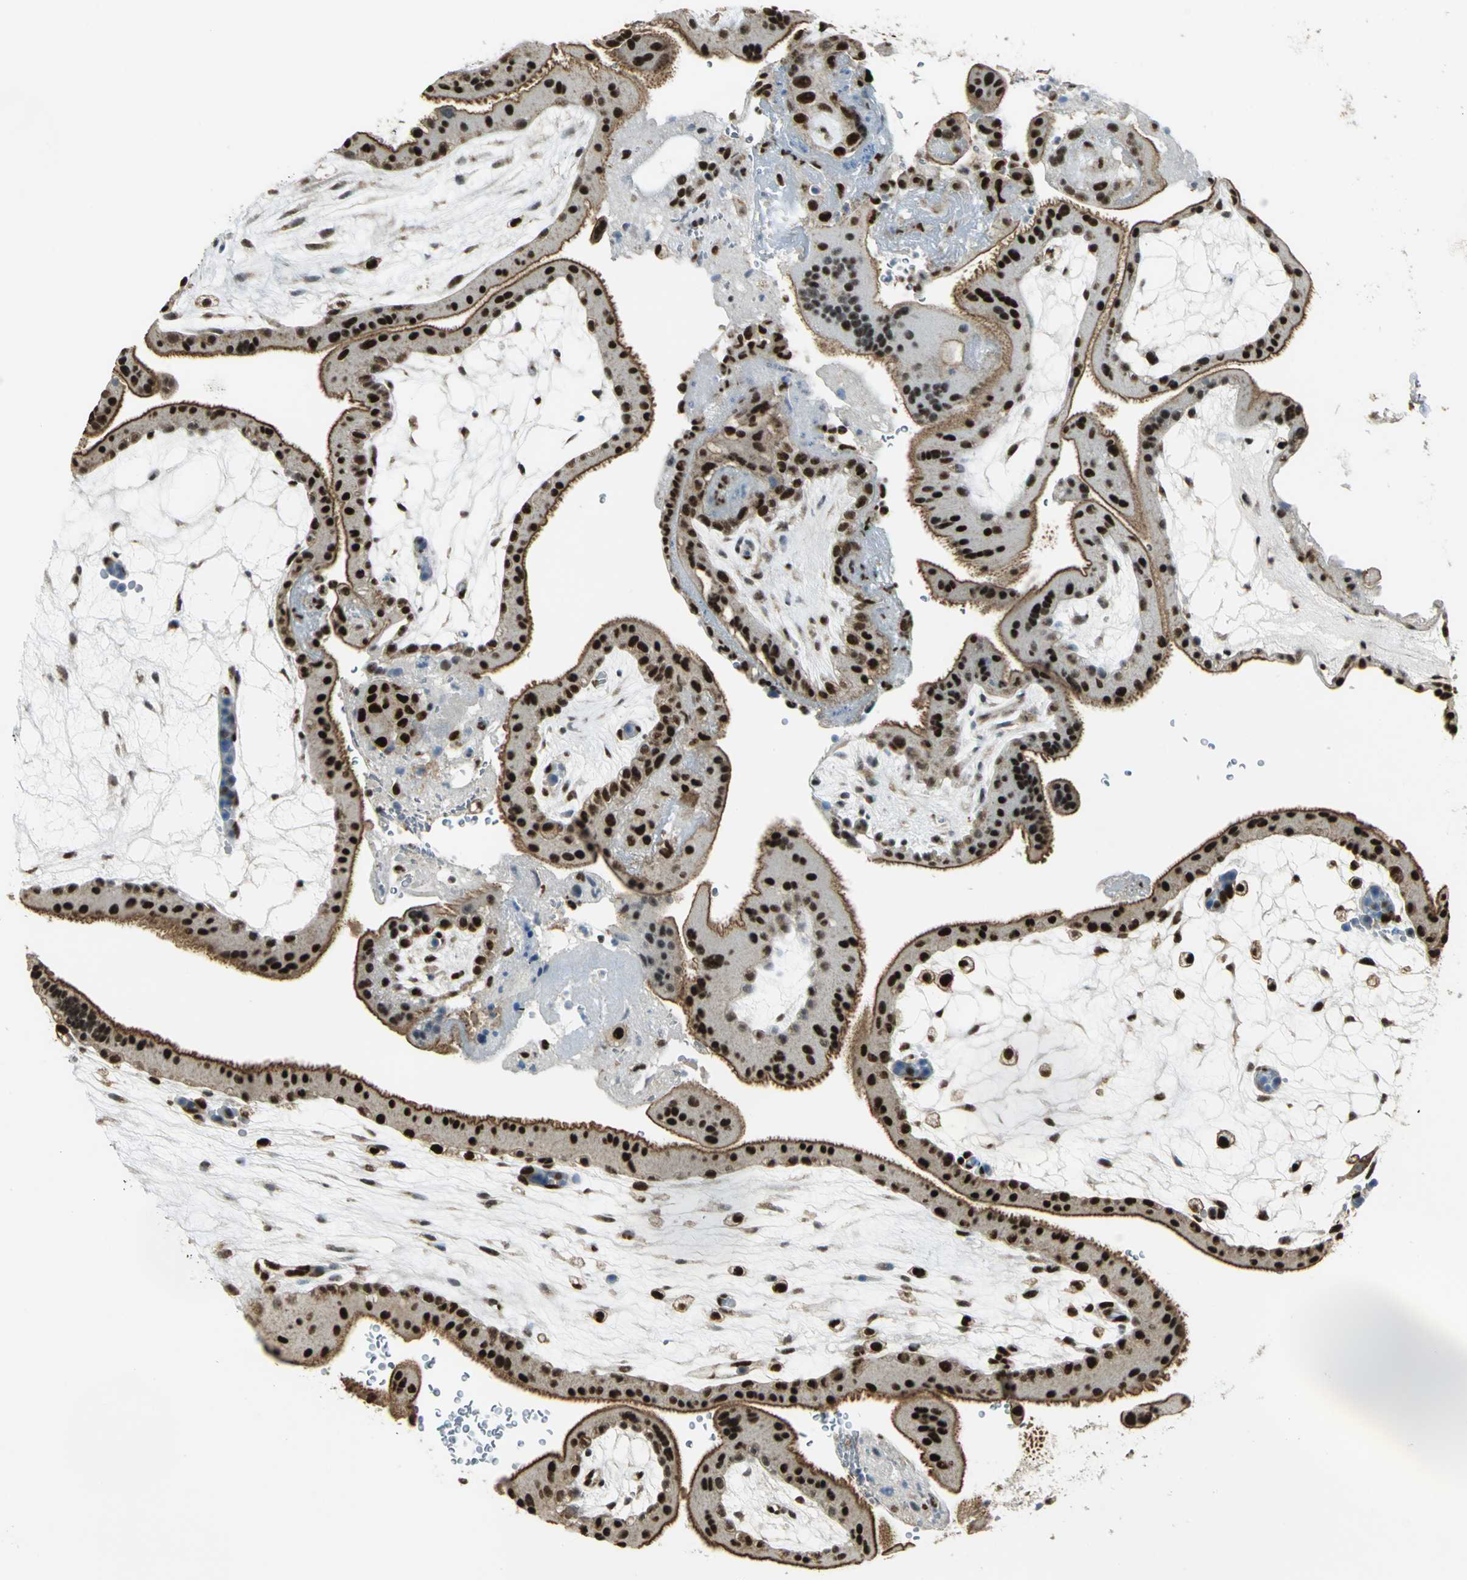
{"staining": {"intensity": "moderate", "quantity": "25%-75%", "location": "cytoplasmic/membranous"}, "tissue": "placenta", "cell_type": "Decidual cells", "image_type": "normal", "snomed": [{"axis": "morphology", "description": "Normal tissue, NOS"}, {"axis": "topography", "description": "Placenta"}], "caption": "Human placenta stained for a protein (brown) demonstrates moderate cytoplasmic/membranous positive positivity in about 25%-75% of decidual cells.", "gene": "DDX5", "patient": {"sex": "female", "age": 19}}